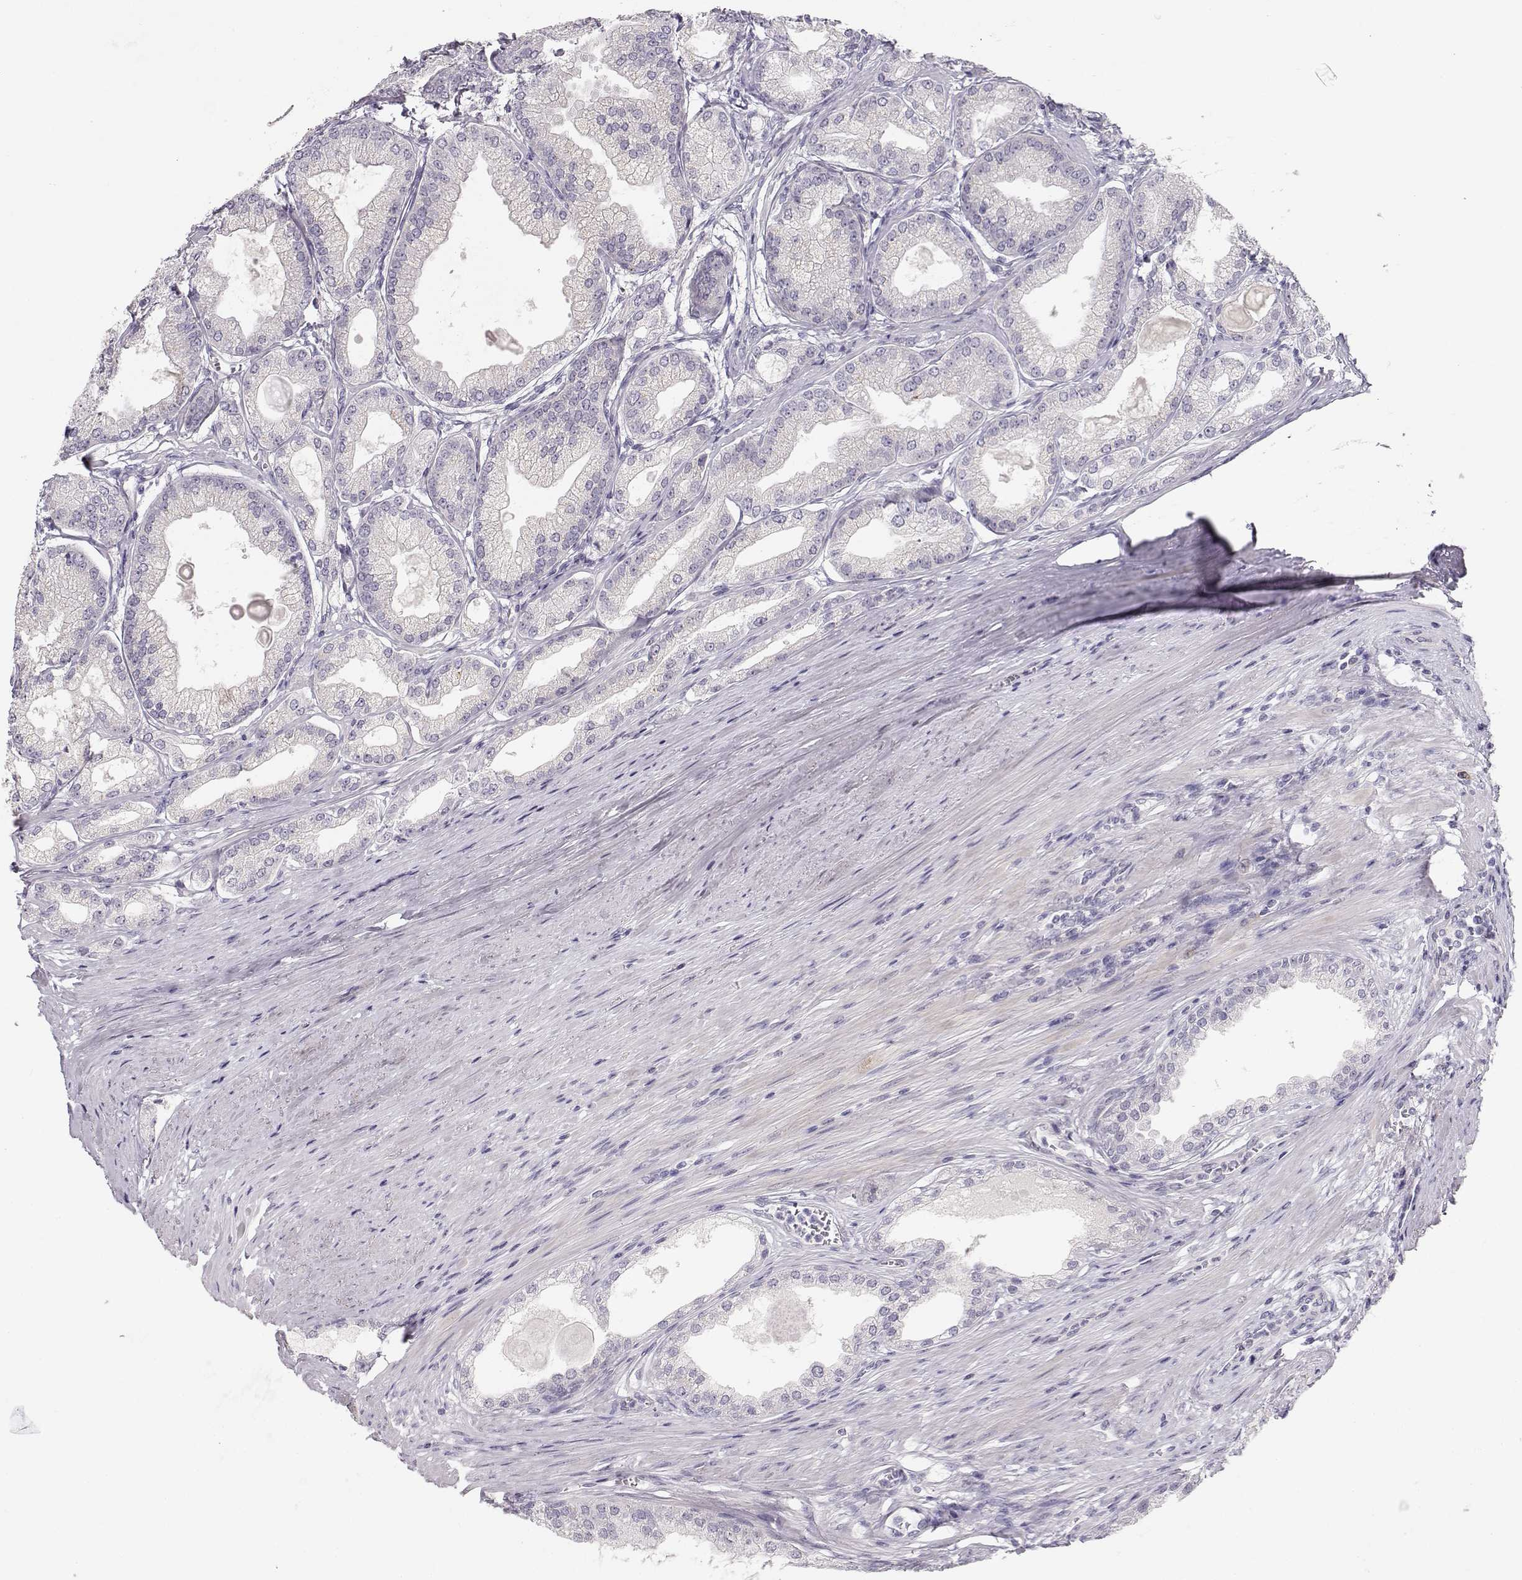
{"staining": {"intensity": "negative", "quantity": "none", "location": "none"}, "tissue": "prostate cancer", "cell_type": "Tumor cells", "image_type": "cancer", "snomed": [{"axis": "morphology", "description": "Adenocarcinoma, NOS"}, {"axis": "topography", "description": "Prostate and seminal vesicle, NOS"}, {"axis": "topography", "description": "Prostate"}], "caption": "A micrograph of prostate cancer stained for a protein reveals no brown staining in tumor cells.", "gene": "TTC26", "patient": {"sex": "male", "age": 77}}